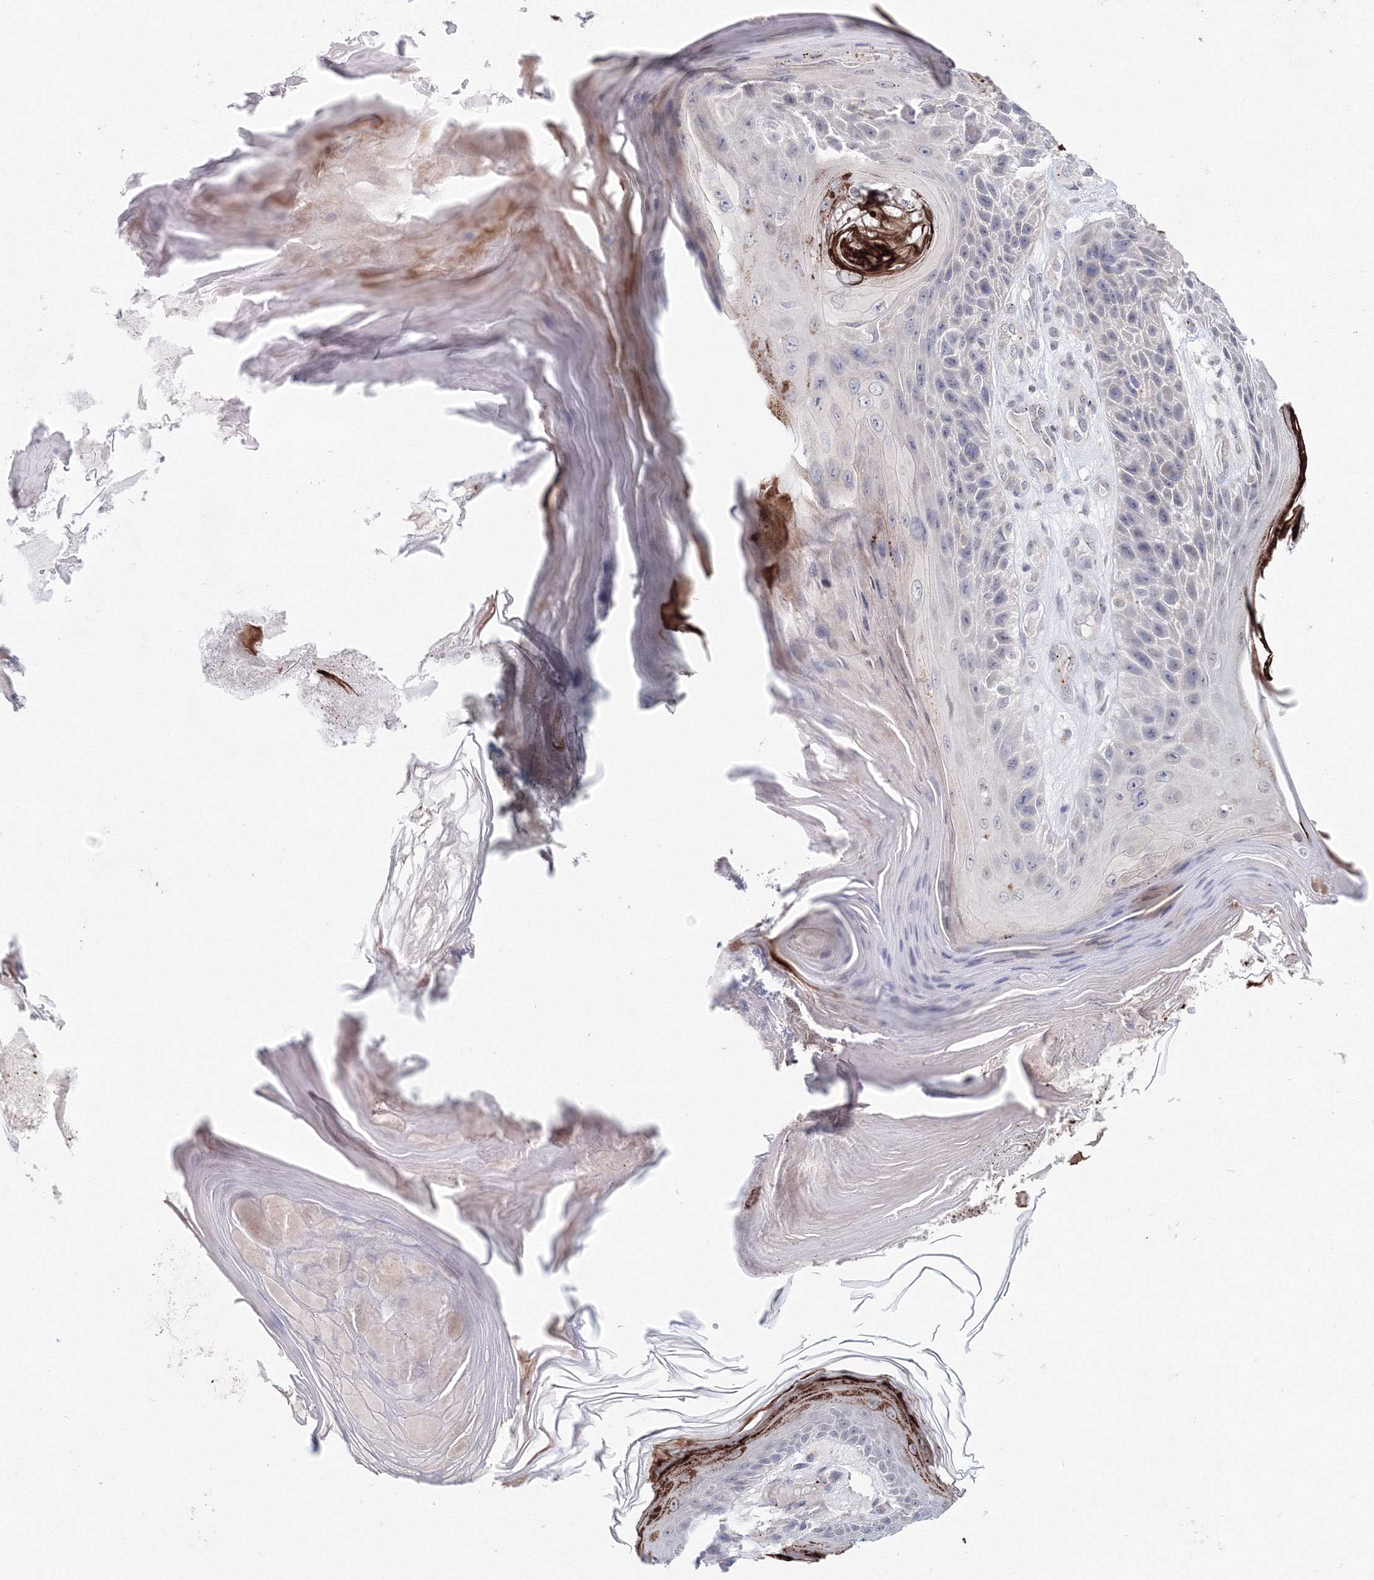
{"staining": {"intensity": "negative", "quantity": "none", "location": "none"}, "tissue": "skin cancer", "cell_type": "Tumor cells", "image_type": "cancer", "snomed": [{"axis": "morphology", "description": "Squamous cell carcinoma, NOS"}, {"axis": "topography", "description": "Skin"}], "caption": "High power microscopy micrograph of an IHC image of skin cancer (squamous cell carcinoma), revealing no significant positivity in tumor cells.", "gene": "SLC7A7", "patient": {"sex": "female", "age": 88}}